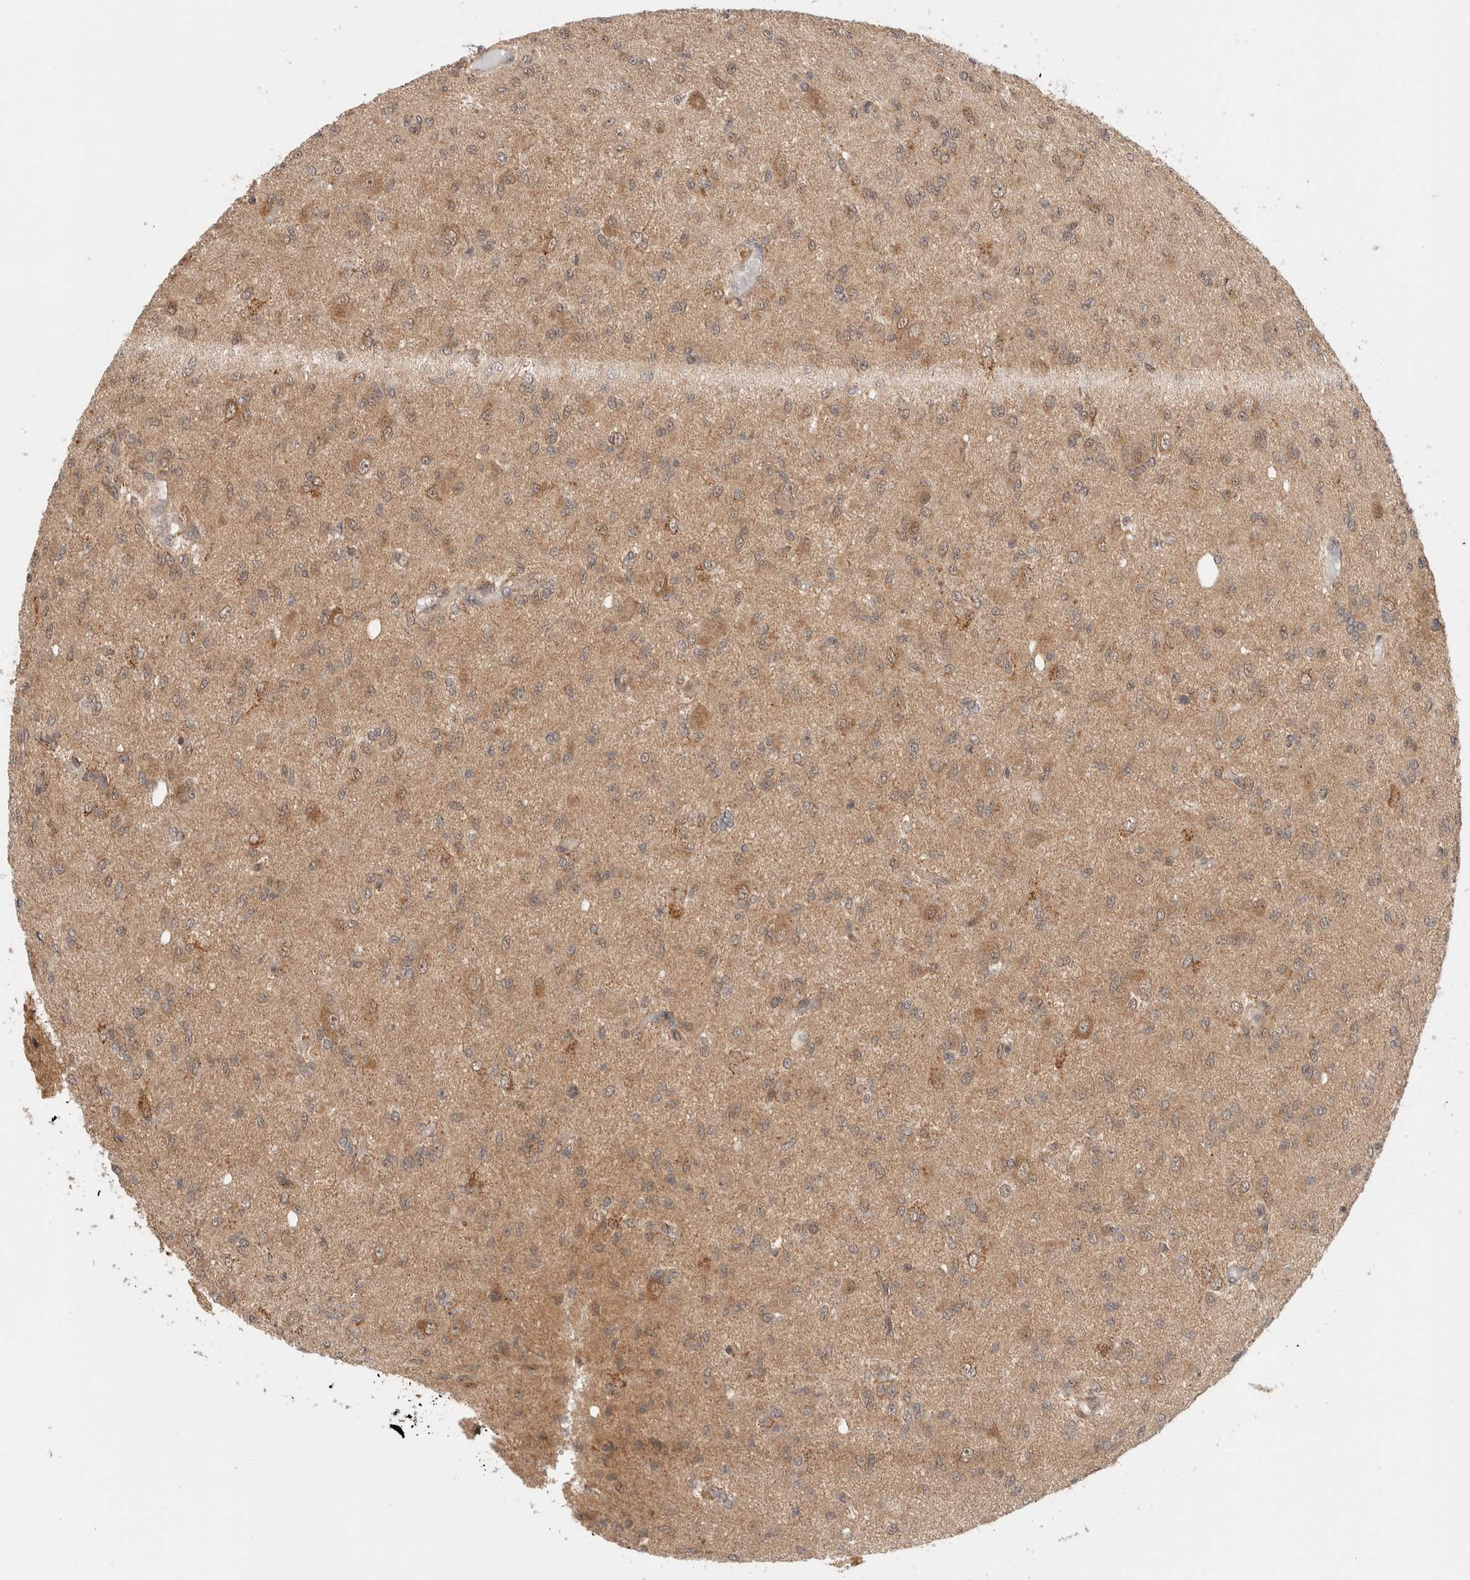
{"staining": {"intensity": "weak", "quantity": "25%-75%", "location": "cytoplasmic/membranous"}, "tissue": "glioma", "cell_type": "Tumor cells", "image_type": "cancer", "snomed": [{"axis": "morphology", "description": "Glioma, malignant, High grade"}, {"axis": "topography", "description": "Brain"}], "caption": "A micrograph of human malignant glioma (high-grade) stained for a protein exhibits weak cytoplasmic/membranous brown staining in tumor cells.", "gene": "OTUD6B", "patient": {"sex": "female", "age": 59}}